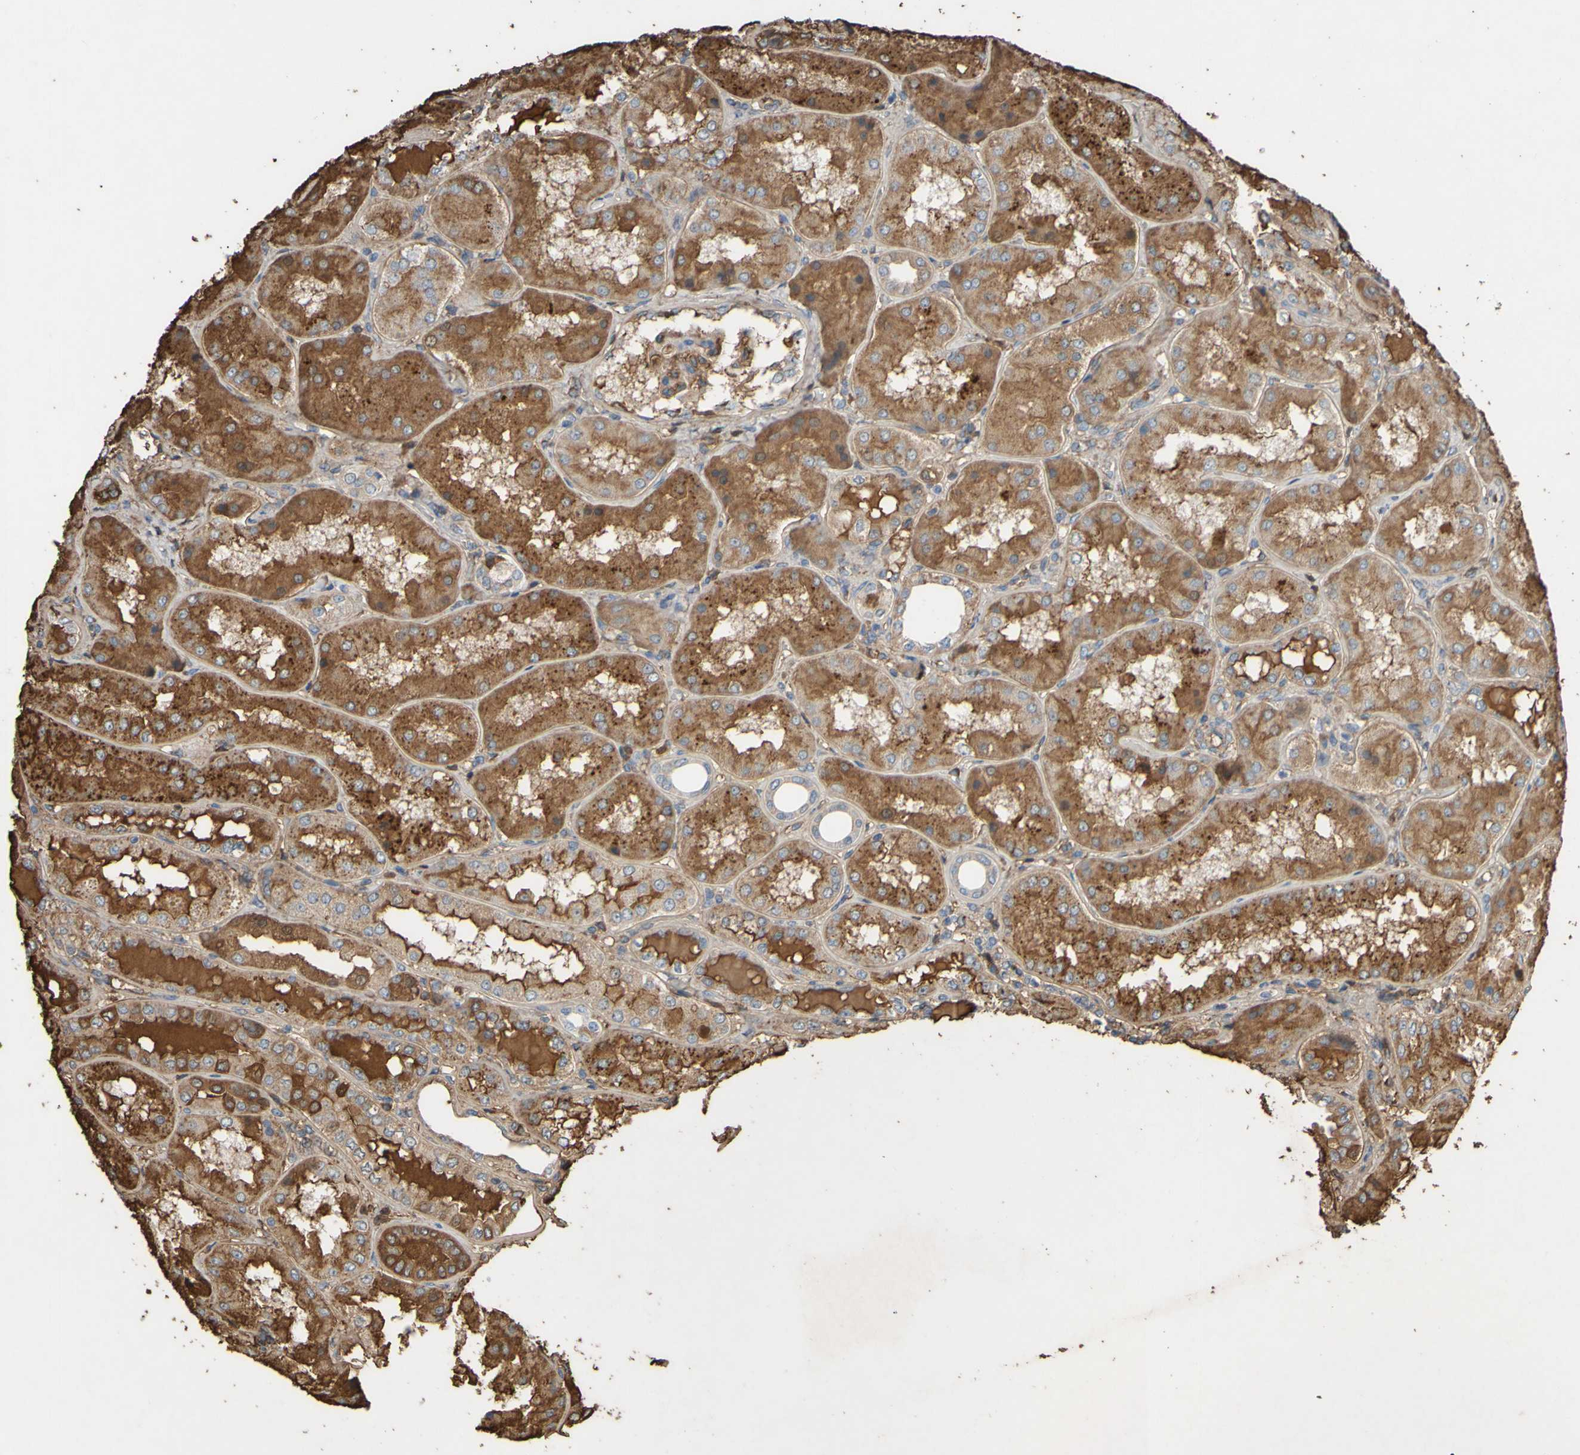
{"staining": {"intensity": "moderate", "quantity": ">75%", "location": "cytoplasmic/membranous"}, "tissue": "kidney", "cell_type": "Cells in glomeruli", "image_type": "normal", "snomed": [{"axis": "morphology", "description": "Normal tissue, NOS"}, {"axis": "topography", "description": "Kidney"}], "caption": "Brown immunohistochemical staining in unremarkable human kidney demonstrates moderate cytoplasmic/membranous staining in approximately >75% of cells in glomeruli.", "gene": "PTGDS", "patient": {"sex": "female", "age": 56}}